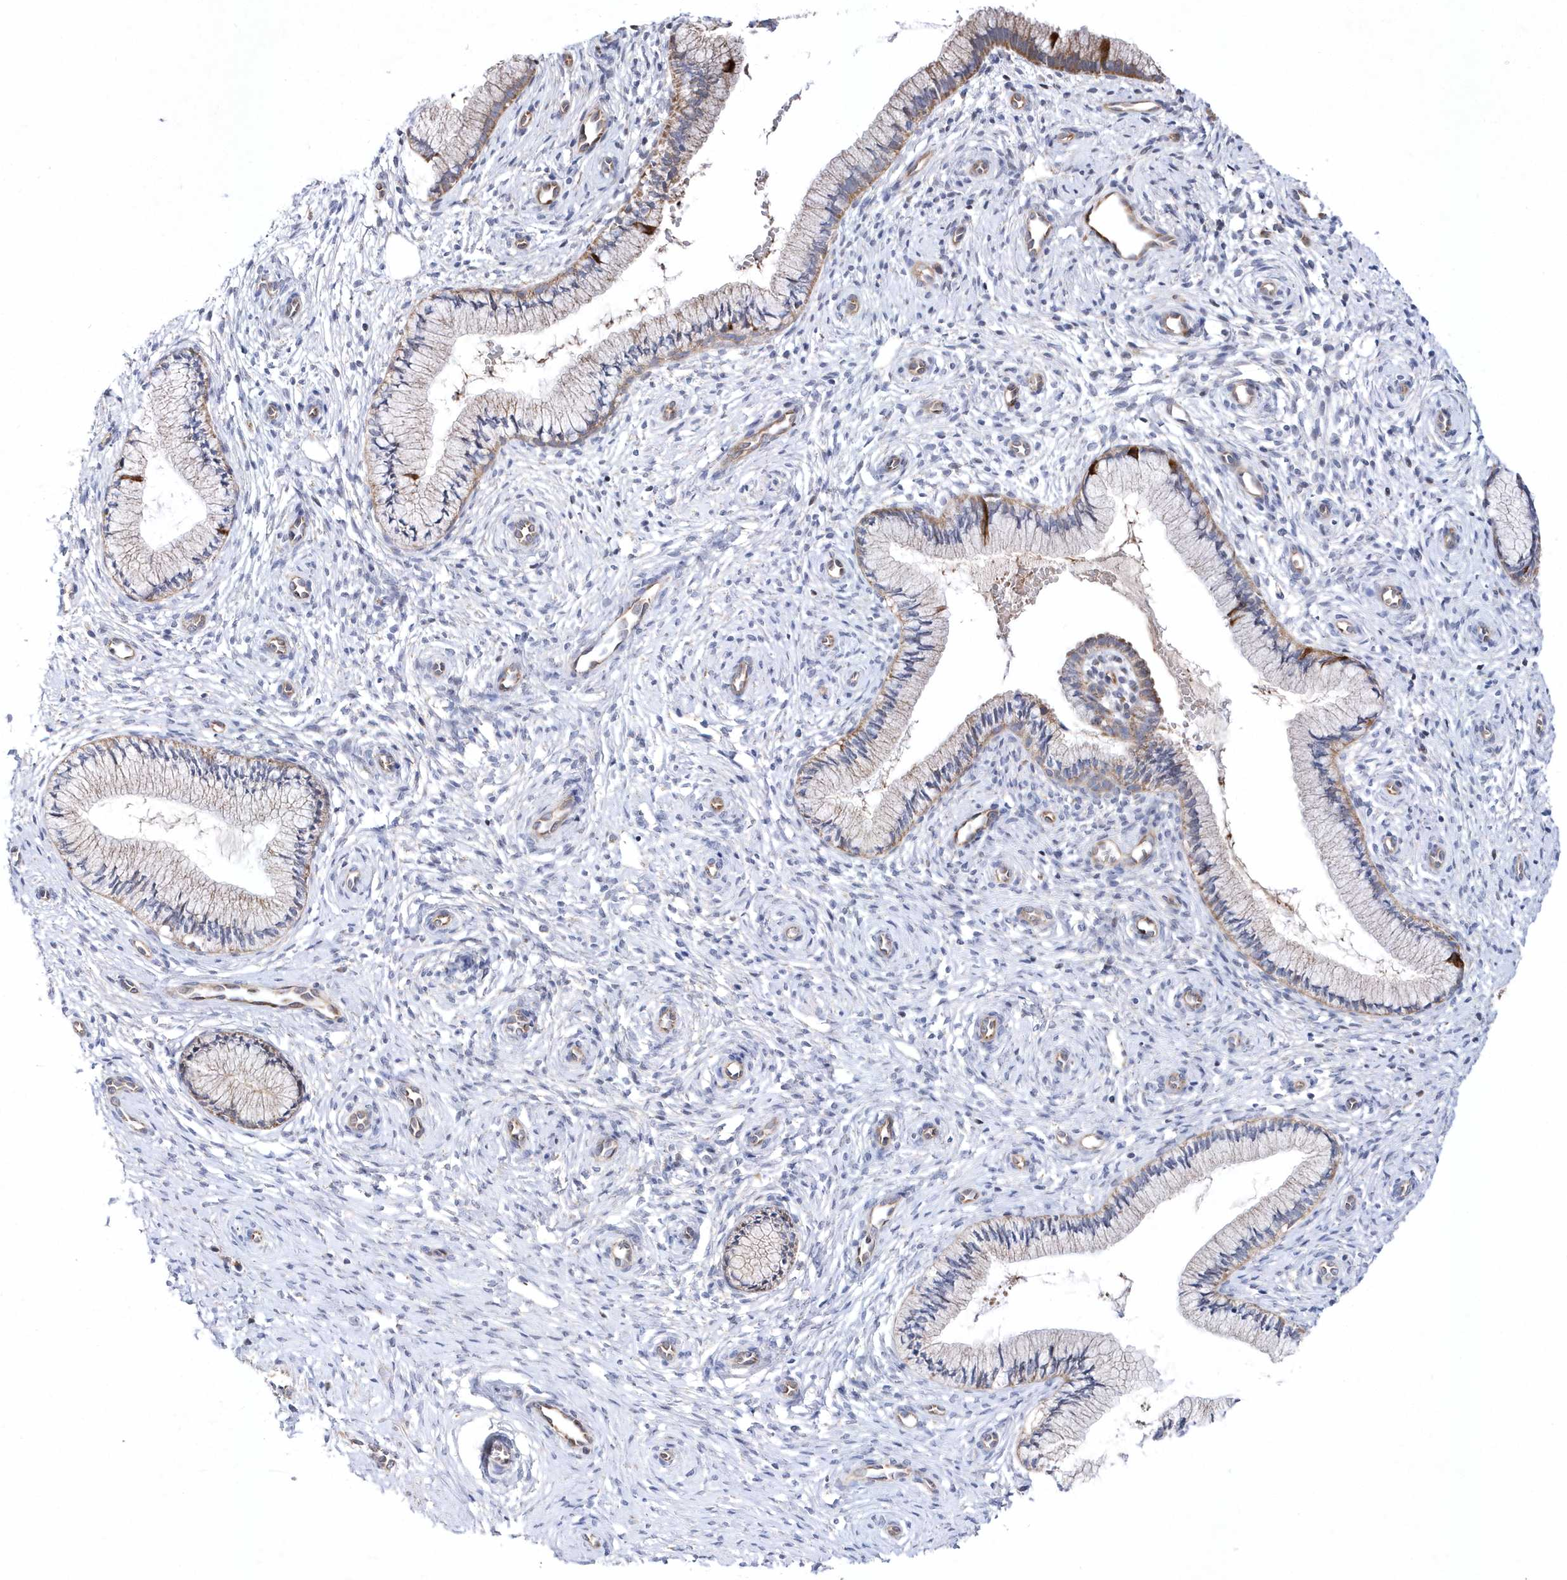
{"staining": {"intensity": "moderate", "quantity": "25%-75%", "location": "cytoplasmic/membranous"}, "tissue": "cervix", "cell_type": "Glandular cells", "image_type": "normal", "snomed": [{"axis": "morphology", "description": "Normal tissue, NOS"}, {"axis": "topography", "description": "Cervix"}], "caption": "Cervix was stained to show a protein in brown. There is medium levels of moderate cytoplasmic/membranous positivity in about 25%-75% of glandular cells.", "gene": "JKAMP", "patient": {"sex": "female", "age": 27}}